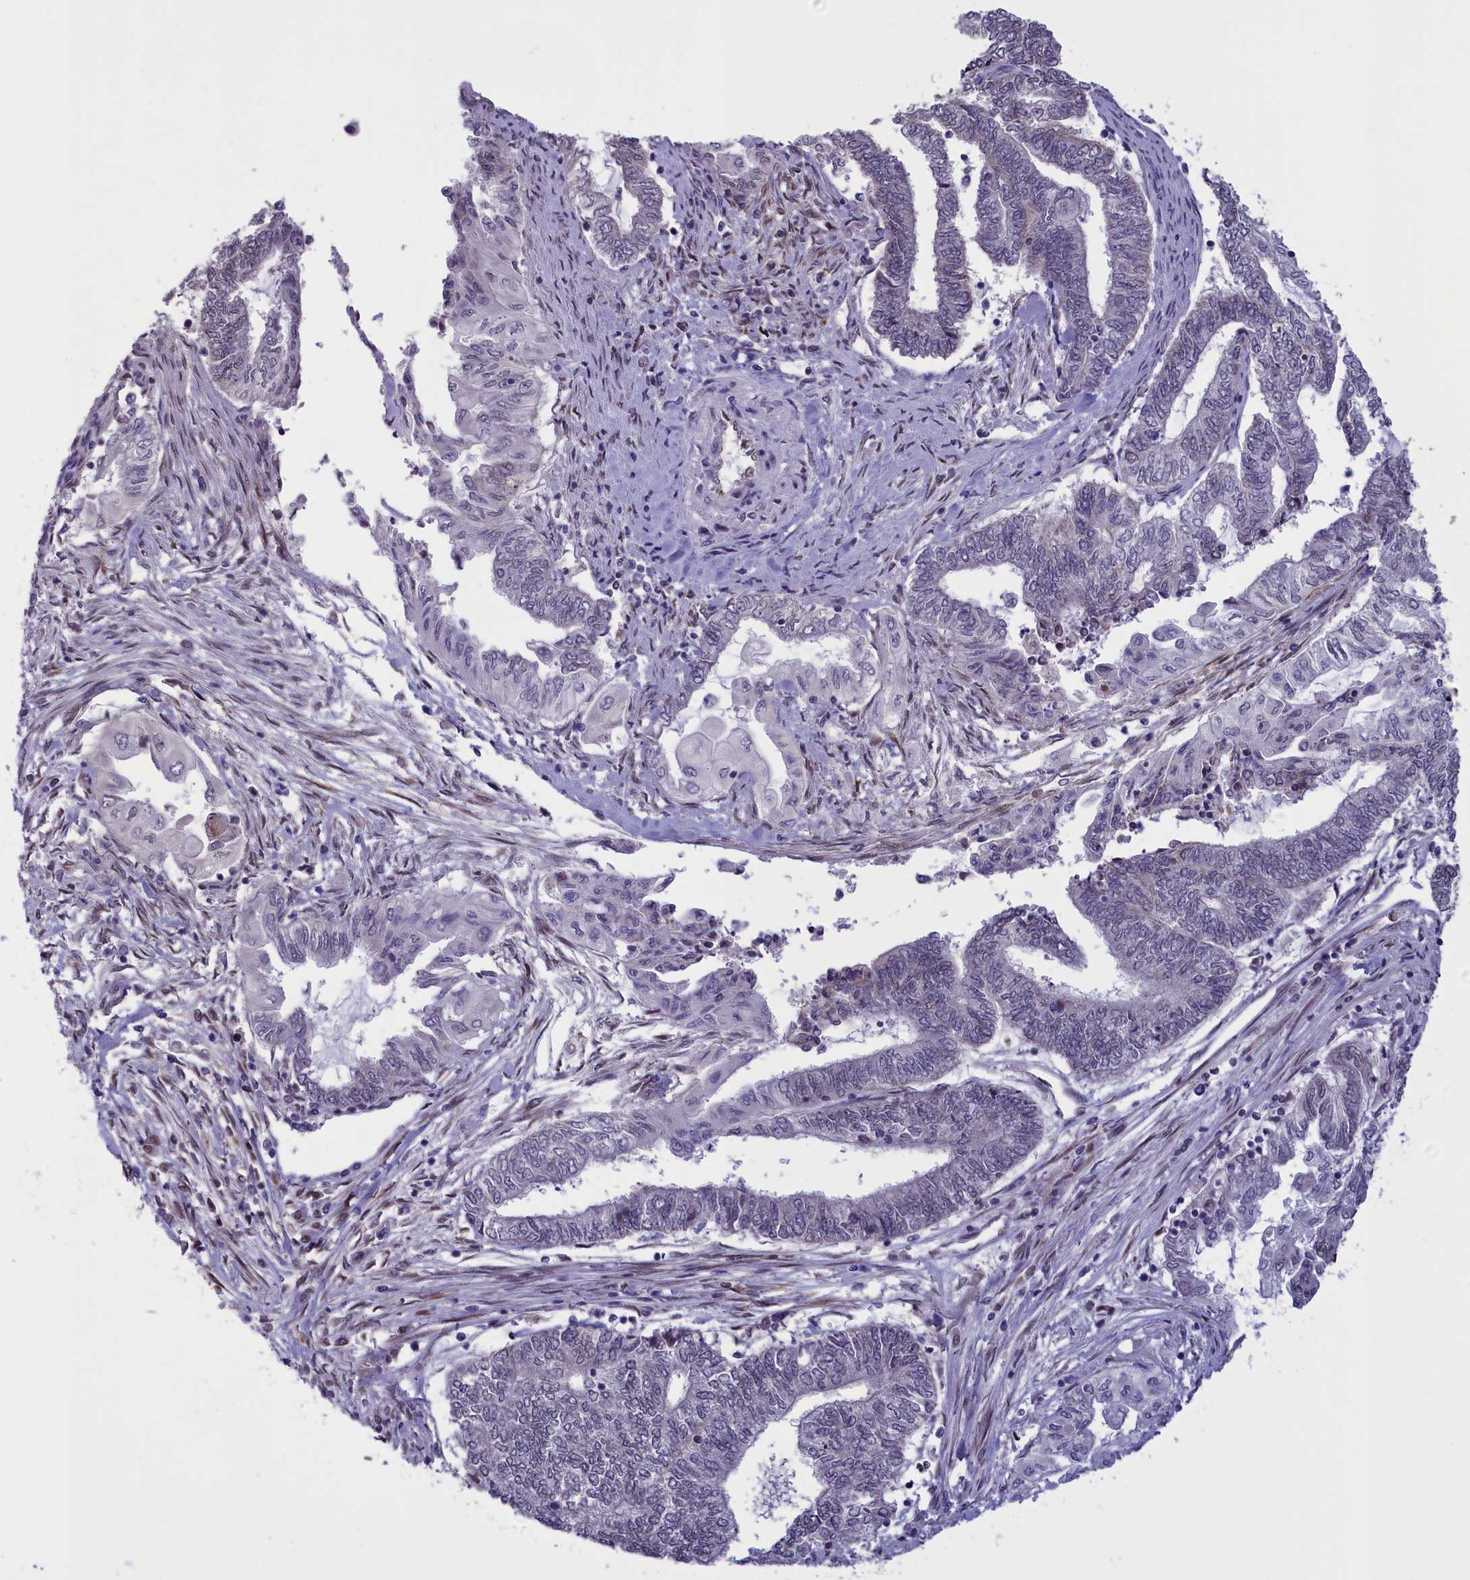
{"staining": {"intensity": "negative", "quantity": "none", "location": "none"}, "tissue": "endometrial cancer", "cell_type": "Tumor cells", "image_type": "cancer", "snomed": [{"axis": "morphology", "description": "Adenocarcinoma, NOS"}, {"axis": "topography", "description": "Uterus"}, {"axis": "topography", "description": "Endometrium"}], "caption": "Micrograph shows no protein expression in tumor cells of endometrial cancer tissue. Brightfield microscopy of immunohistochemistry (IHC) stained with DAB (brown) and hematoxylin (blue), captured at high magnification.", "gene": "PARS2", "patient": {"sex": "female", "age": 70}}